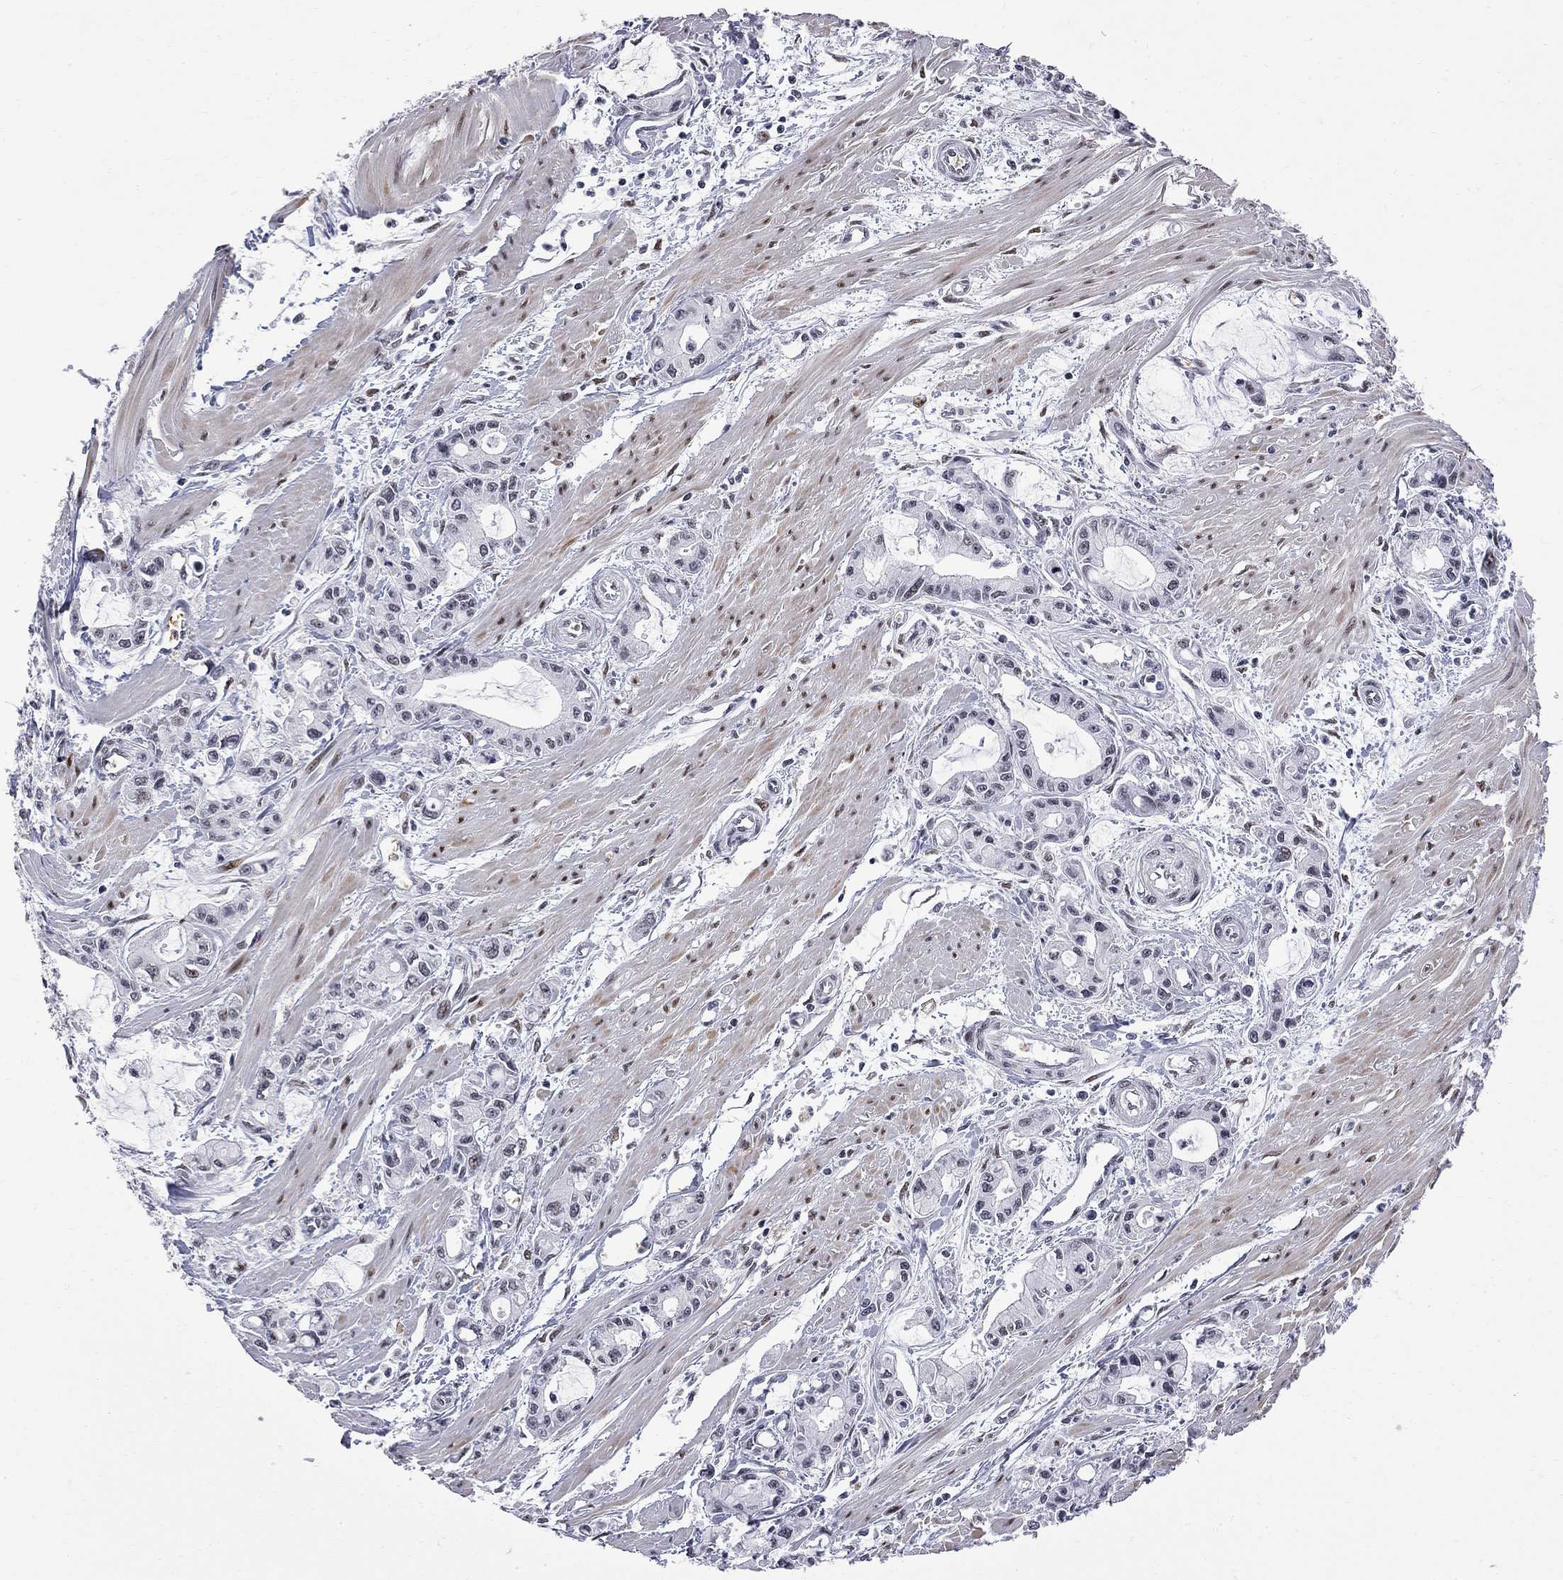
{"staining": {"intensity": "negative", "quantity": "none", "location": "none"}, "tissue": "pancreatic cancer", "cell_type": "Tumor cells", "image_type": "cancer", "snomed": [{"axis": "morphology", "description": "Adenocarcinoma, NOS"}, {"axis": "topography", "description": "Pancreas"}], "caption": "A high-resolution image shows immunohistochemistry staining of pancreatic cancer (adenocarcinoma), which exhibits no significant positivity in tumor cells.", "gene": "ZBTB47", "patient": {"sex": "male", "age": 48}}